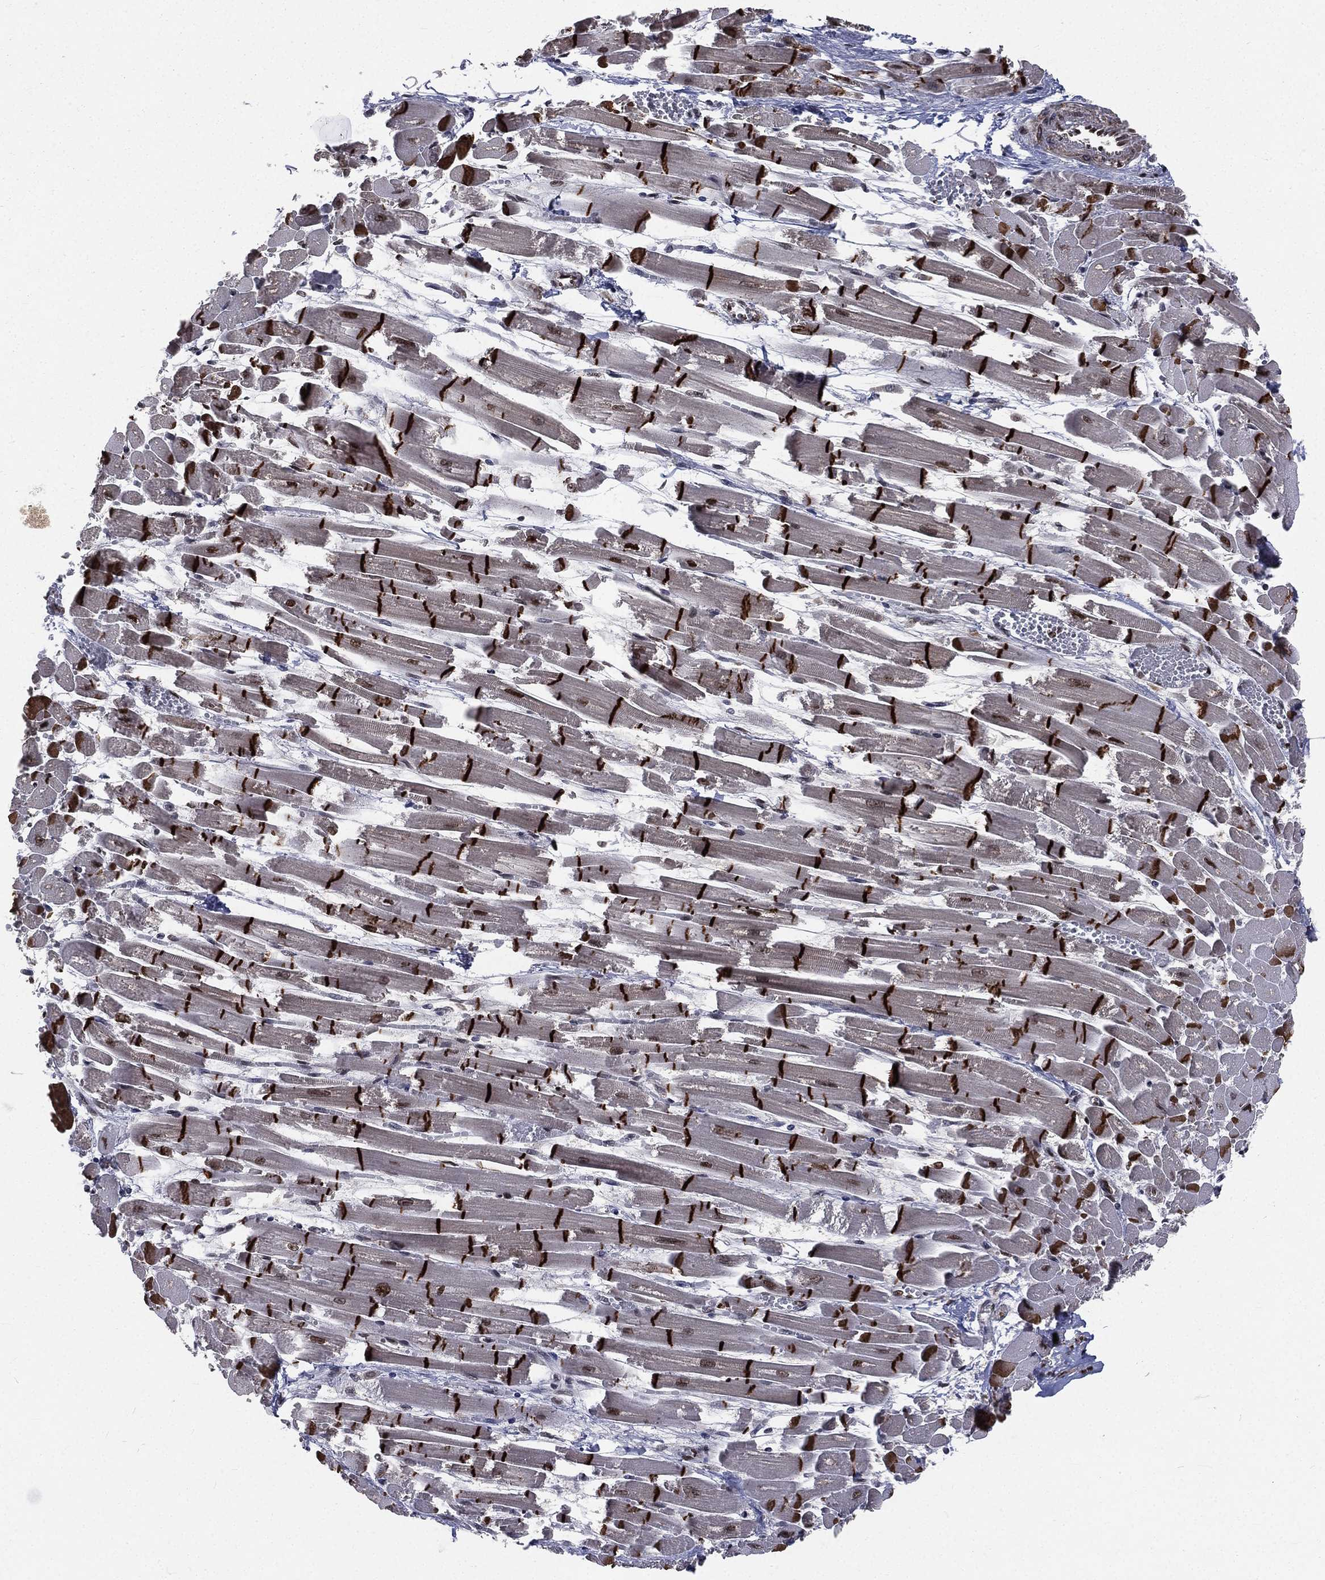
{"staining": {"intensity": "strong", "quantity": ">75%", "location": "cytoplasmic/membranous,nuclear"}, "tissue": "heart muscle", "cell_type": "Cardiomyocytes", "image_type": "normal", "snomed": [{"axis": "morphology", "description": "Normal tissue, NOS"}, {"axis": "topography", "description": "Heart"}], "caption": "The photomicrograph displays a brown stain indicating the presence of a protein in the cytoplasmic/membranous,nuclear of cardiomyocytes in heart muscle. The staining was performed using DAB, with brown indicating positive protein expression. Nuclei are stained blue with hematoxylin.", "gene": "POLB", "patient": {"sex": "female", "age": 52}}